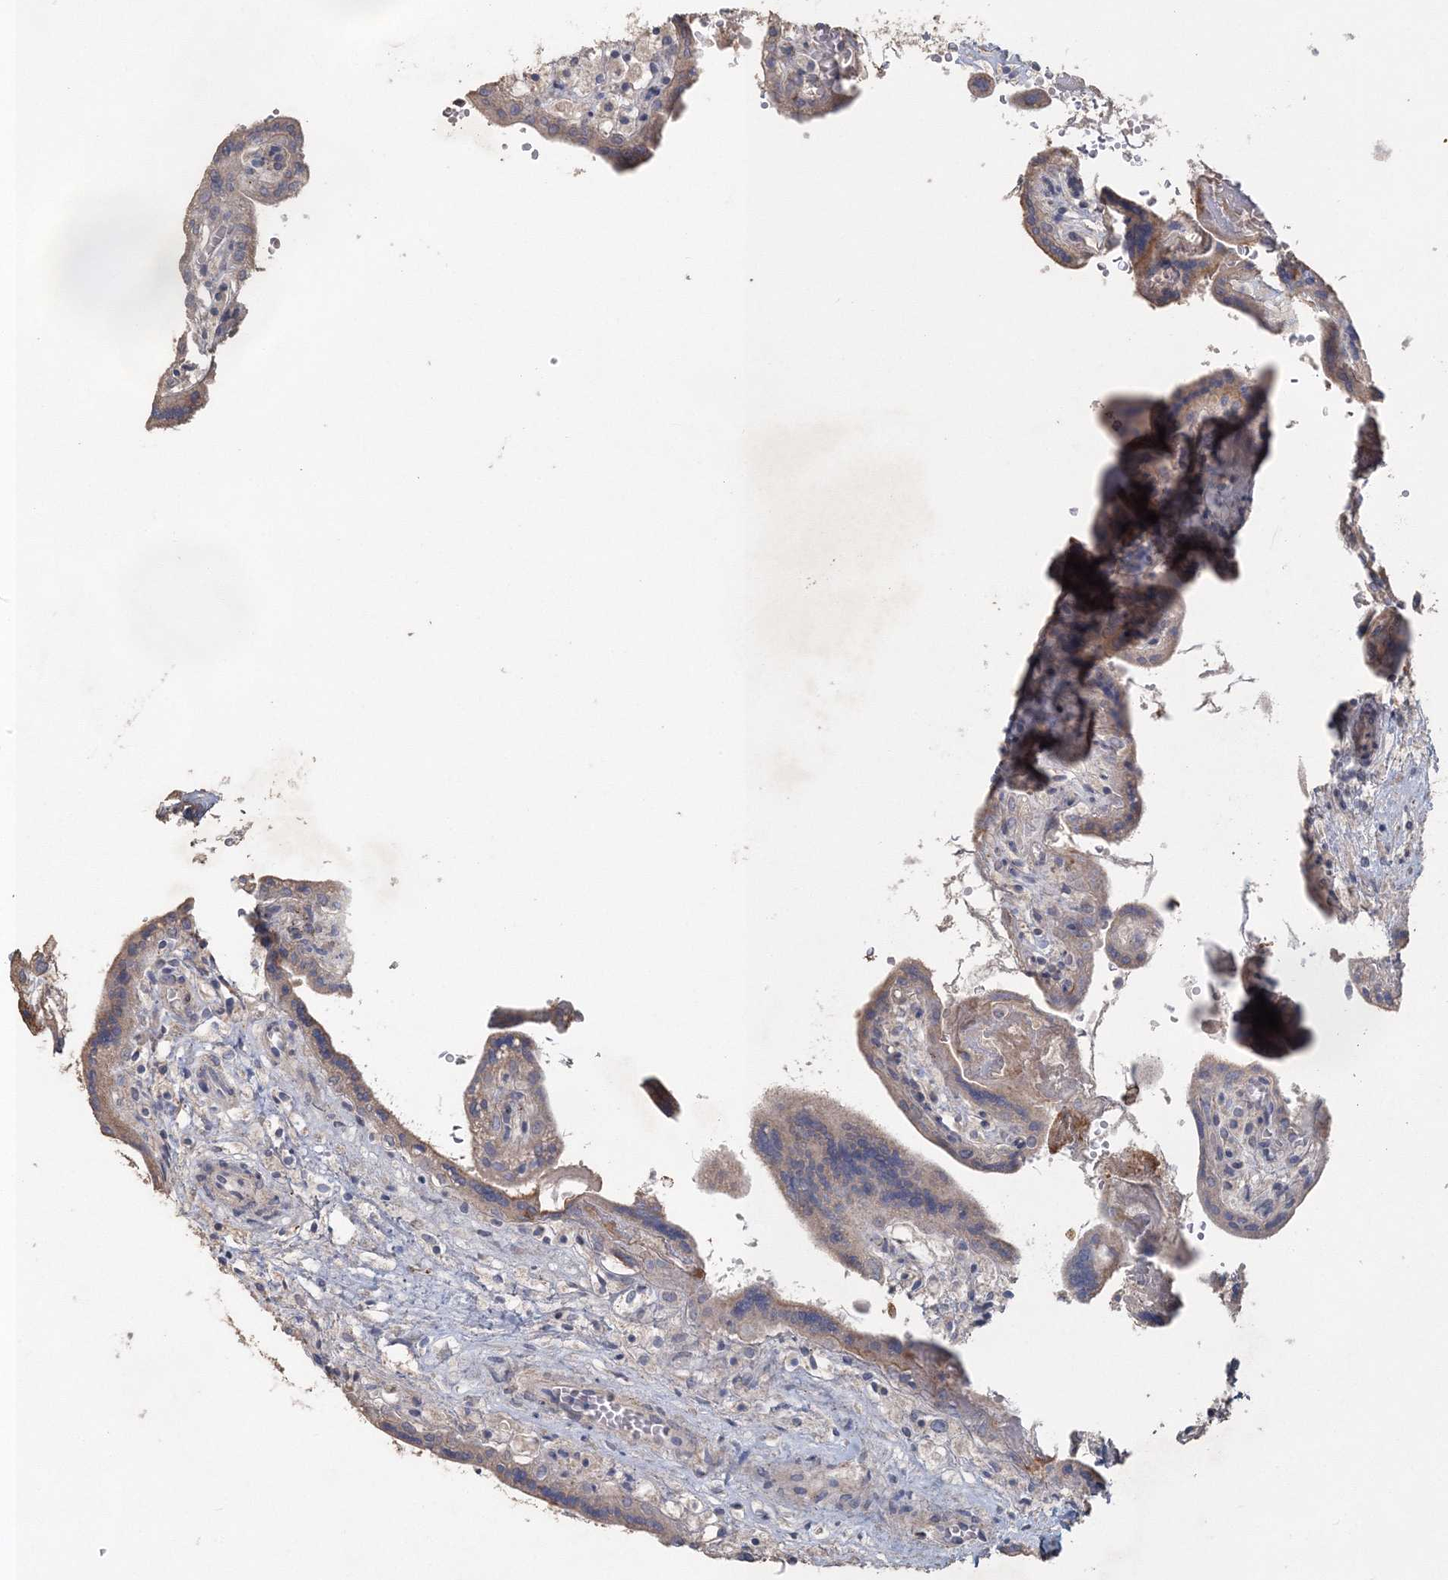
{"staining": {"intensity": "weak", "quantity": "25%-75%", "location": "cytoplasmic/membranous"}, "tissue": "placenta", "cell_type": "Trophoblastic cells", "image_type": "normal", "snomed": [{"axis": "morphology", "description": "Normal tissue, NOS"}, {"axis": "topography", "description": "Placenta"}], "caption": "IHC of normal human placenta shows low levels of weak cytoplasmic/membranous positivity in about 25%-75% of trophoblastic cells. The staining was performed using DAB to visualize the protein expression in brown, while the nuclei were stained in blue with hematoxylin (Magnification: 20x).", "gene": "UIMC1", "patient": {"sex": "female", "age": 37}}